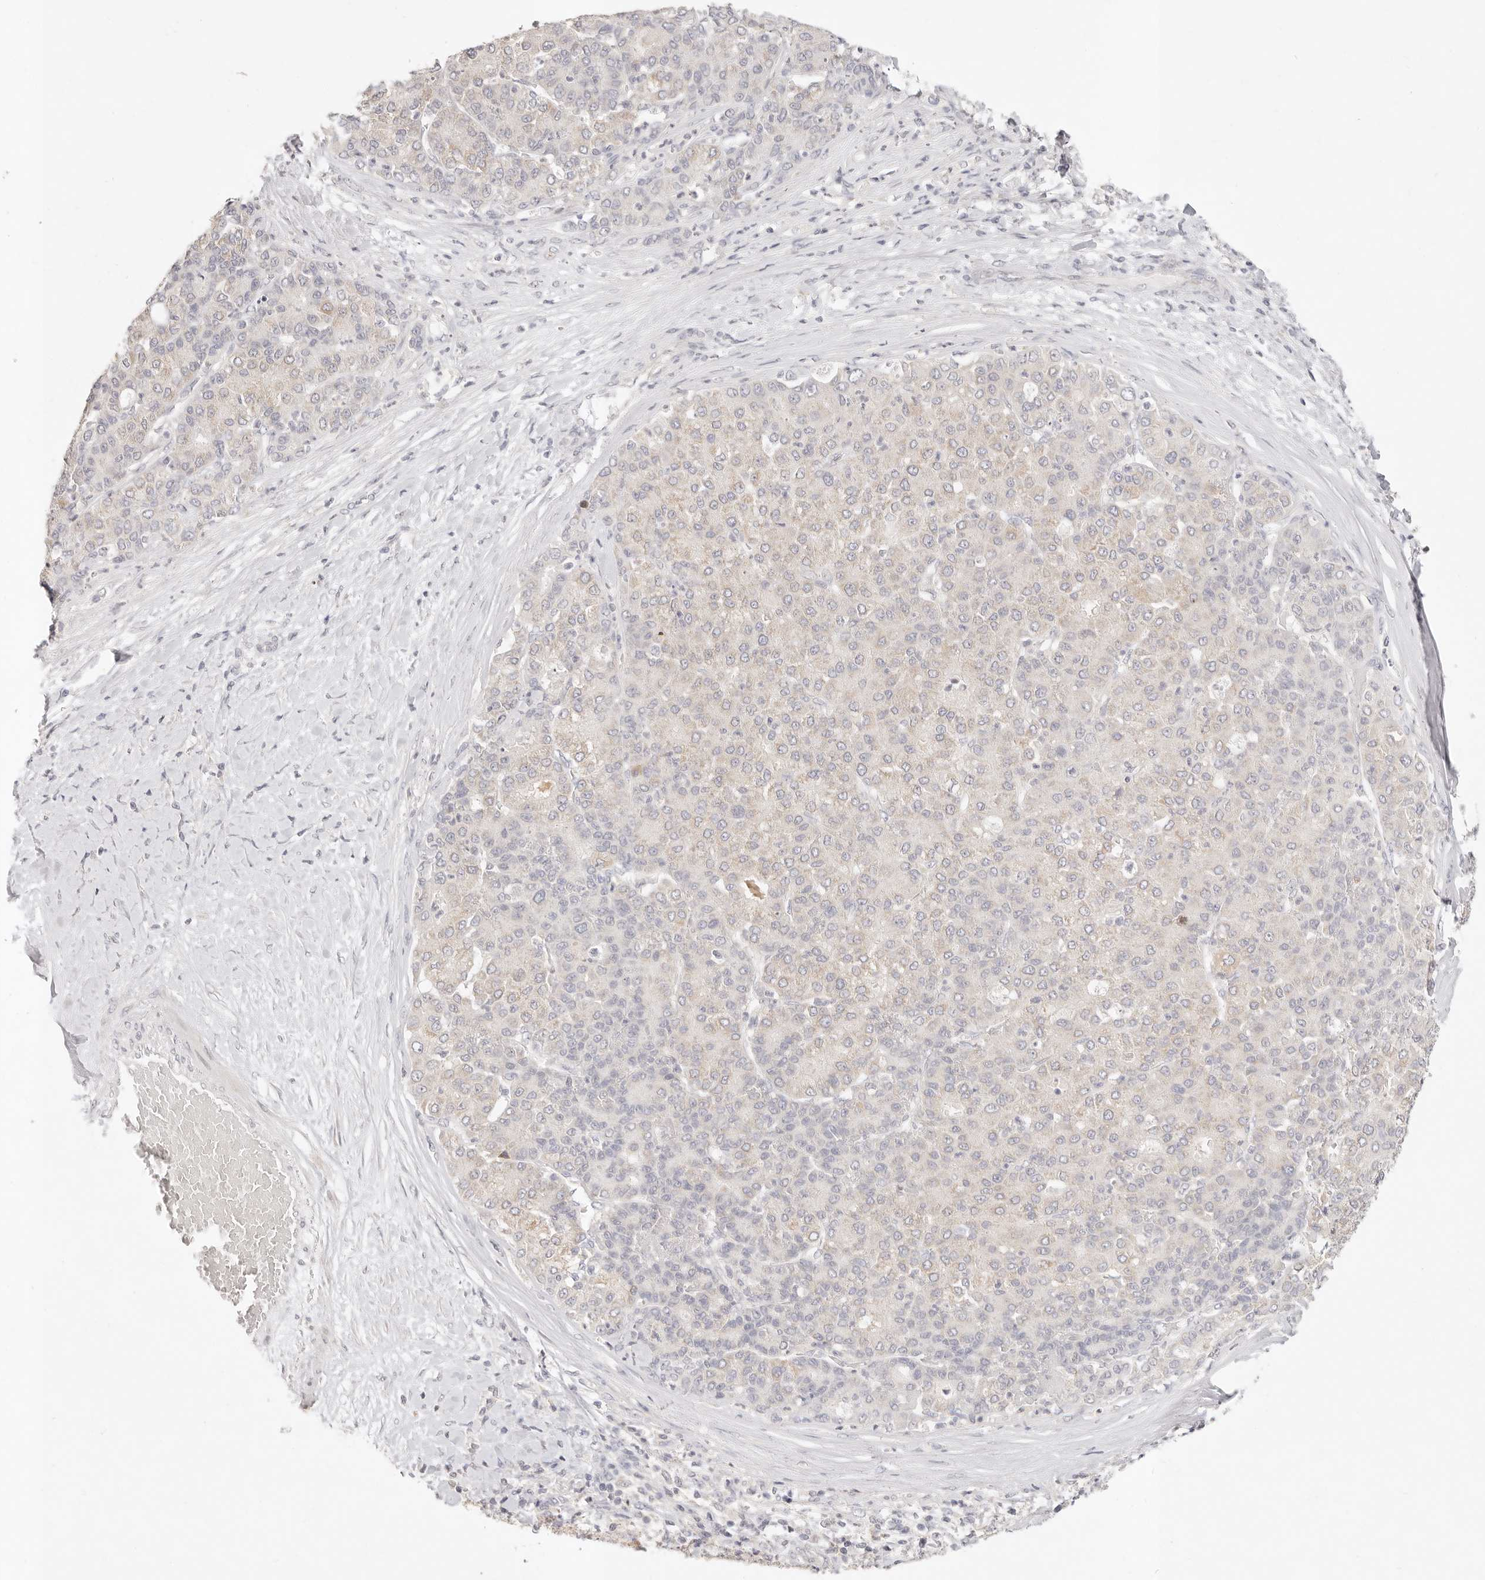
{"staining": {"intensity": "negative", "quantity": "none", "location": "none"}, "tissue": "liver cancer", "cell_type": "Tumor cells", "image_type": "cancer", "snomed": [{"axis": "morphology", "description": "Carcinoma, Hepatocellular, NOS"}, {"axis": "topography", "description": "Liver"}], "caption": "Protein analysis of hepatocellular carcinoma (liver) reveals no significant expression in tumor cells.", "gene": "GPR156", "patient": {"sex": "male", "age": 65}}